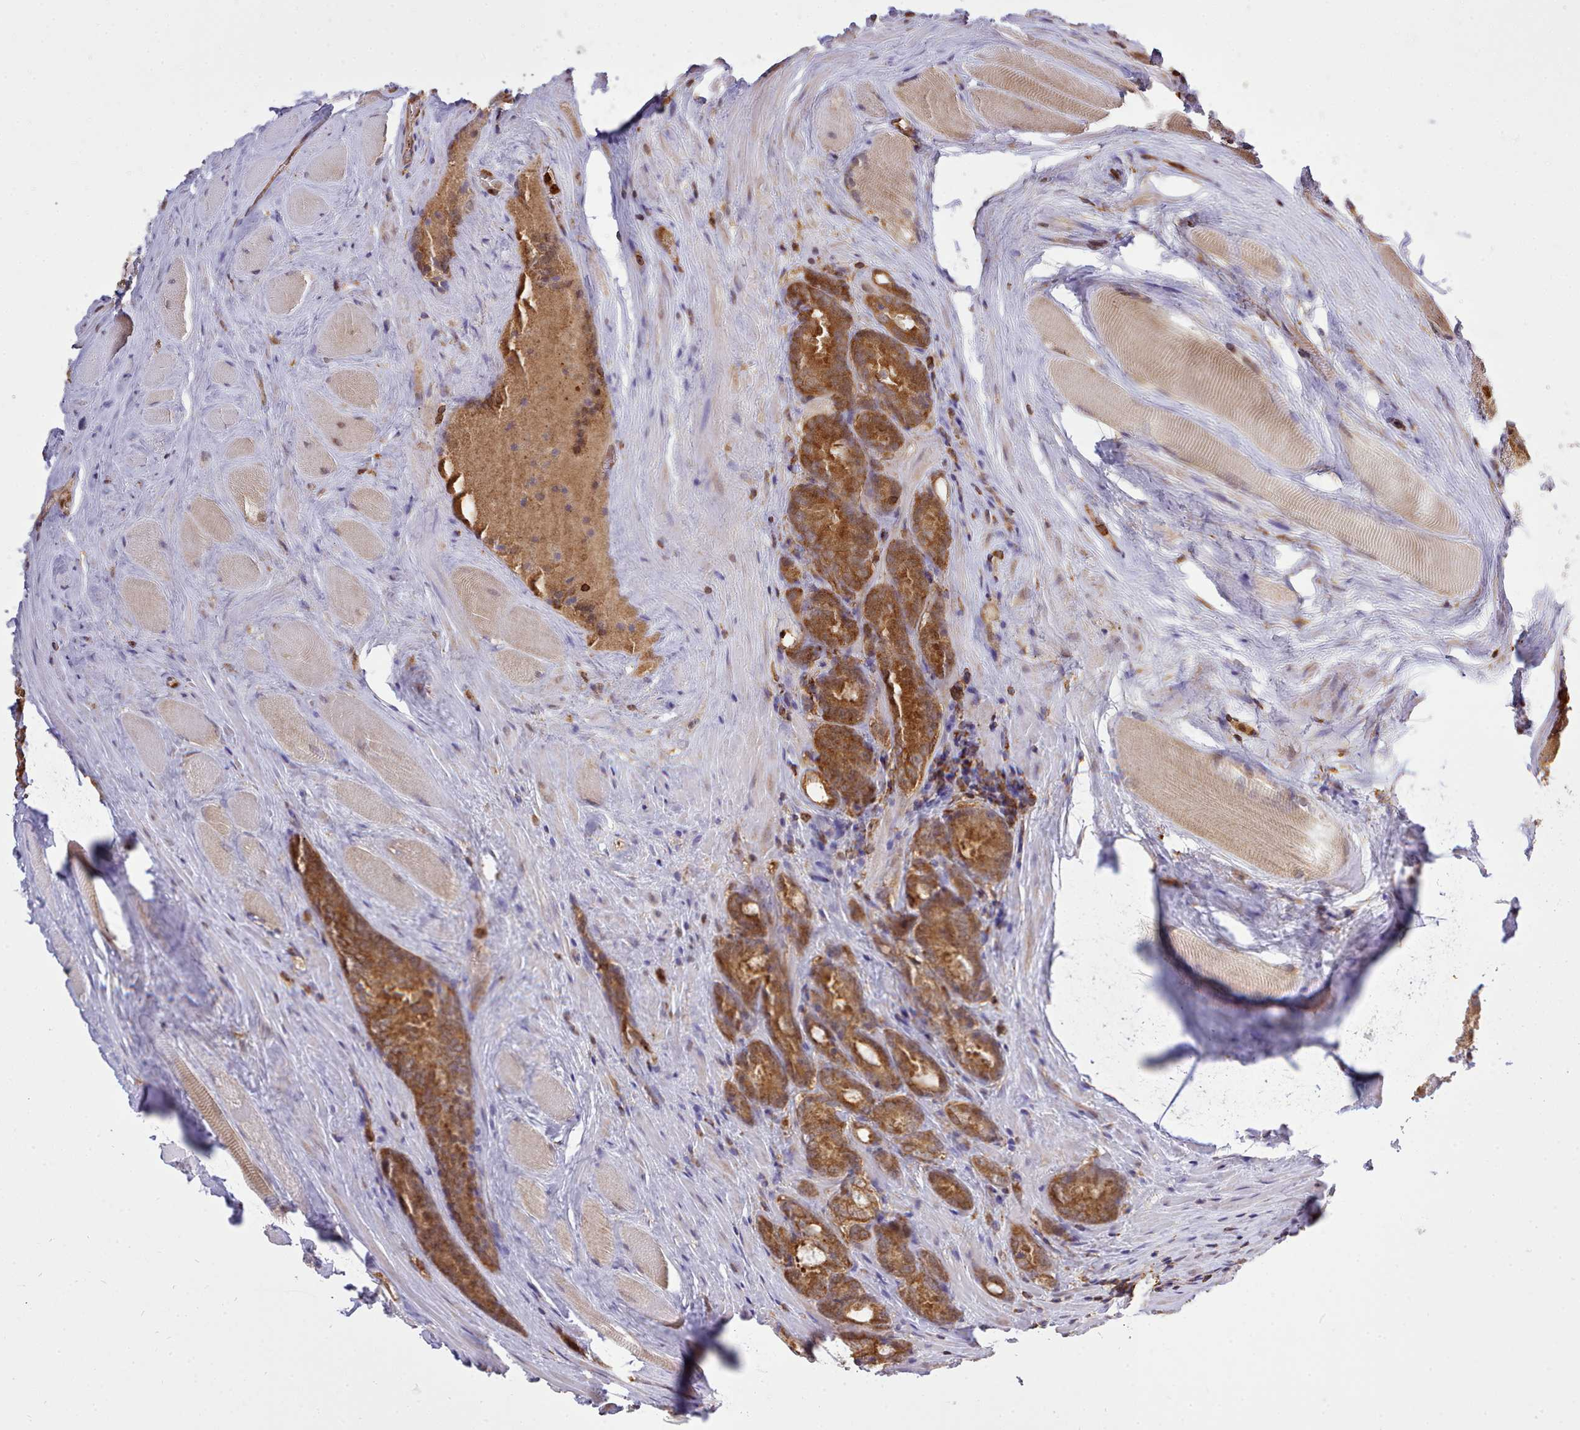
{"staining": {"intensity": "moderate", "quantity": ">75%", "location": "cytoplasmic/membranous"}, "tissue": "prostate cancer", "cell_type": "Tumor cells", "image_type": "cancer", "snomed": [{"axis": "morphology", "description": "Adenocarcinoma, Low grade"}, {"axis": "topography", "description": "Prostate"}], "caption": "High-power microscopy captured an IHC histopathology image of low-grade adenocarcinoma (prostate), revealing moderate cytoplasmic/membranous expression in approximately >75% of tumor cells.", "gene": "CAPZA1", "patient": {"sex": "male", "age": 68}}